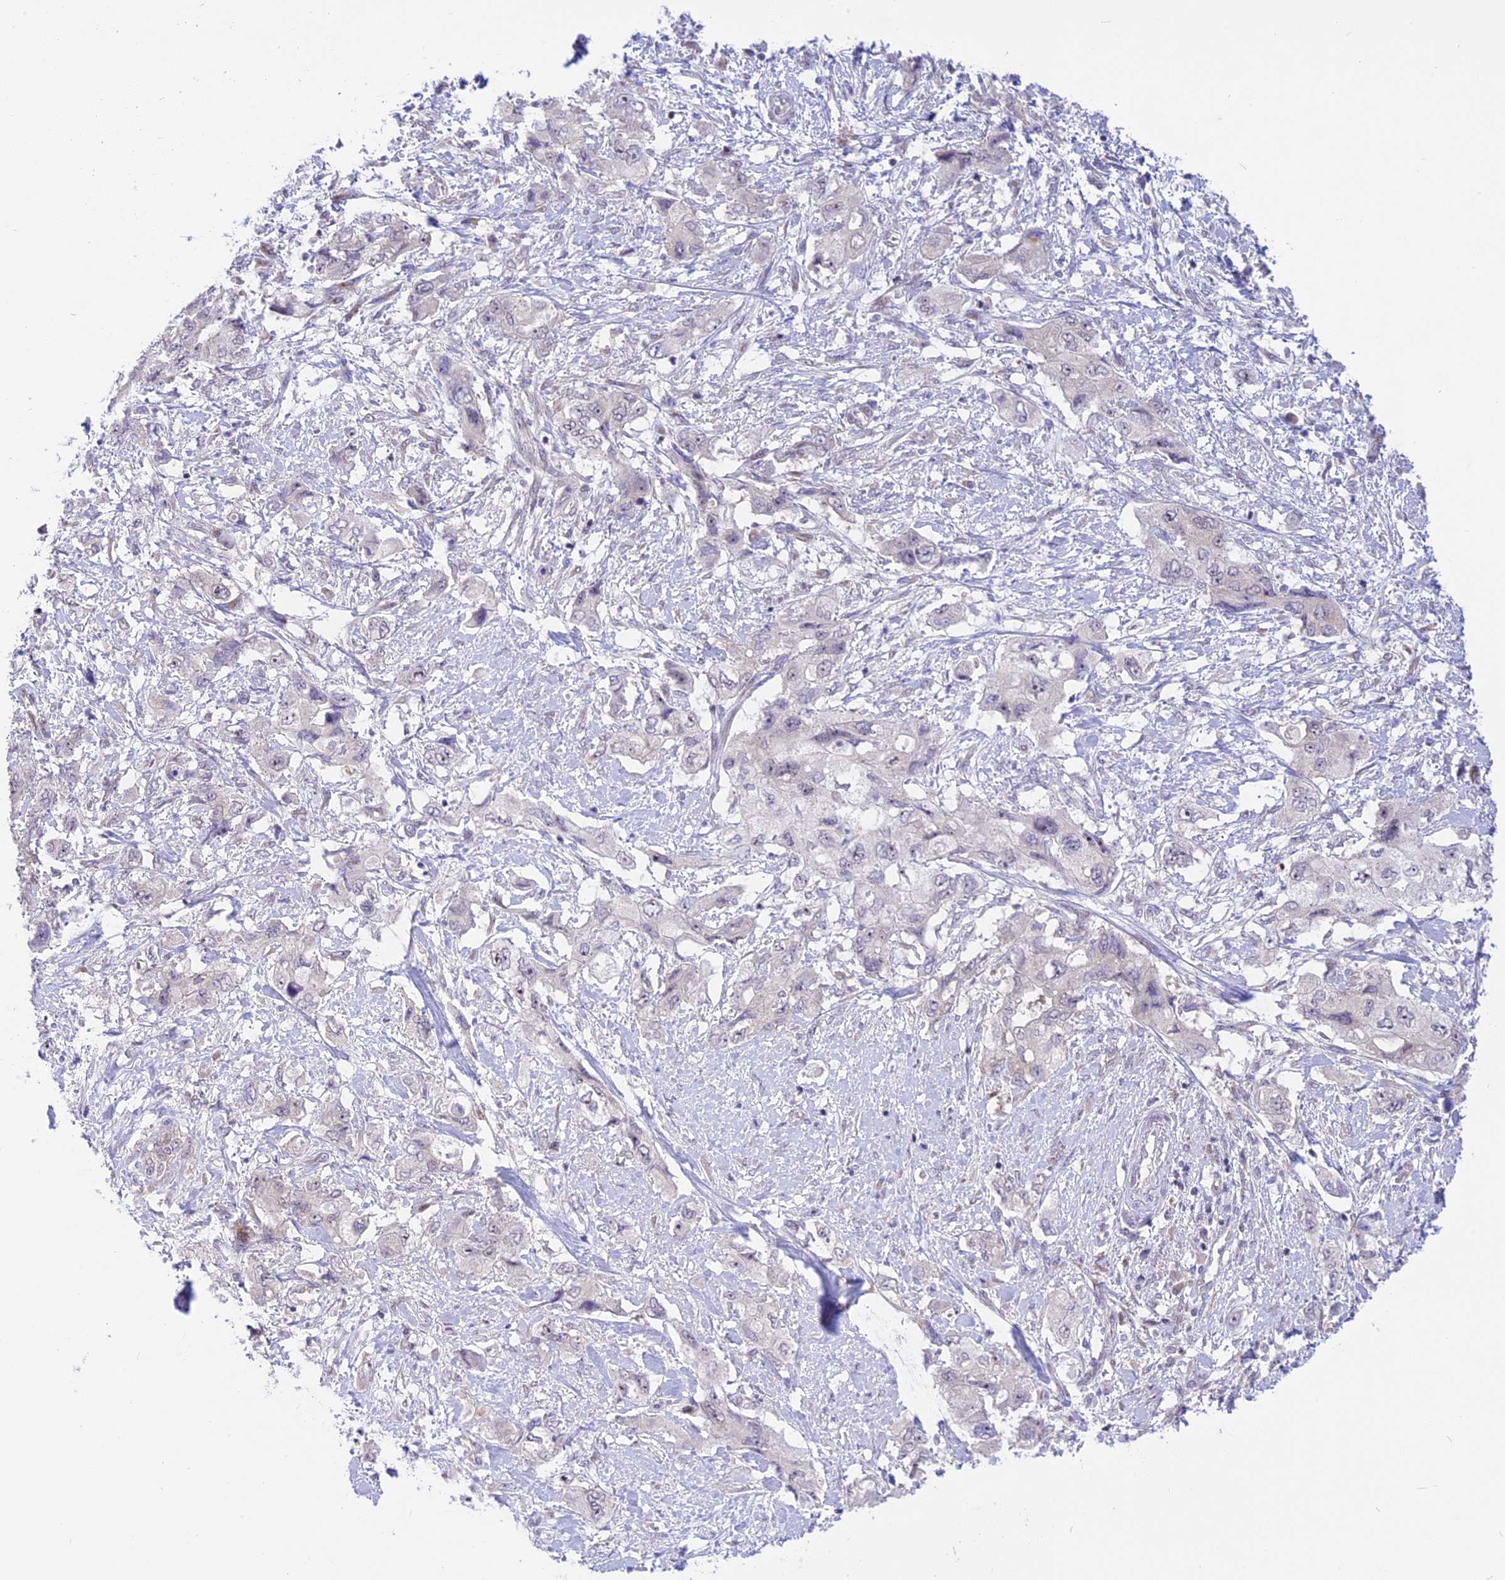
{"staining": {"intensity": "negative", "quantity": "none", "location": "none"}, "tissue": "pancreatic cancer", "cell_type": "Tumor cells", "image_type": "cancer", "snomed": [{"axis": "morphology", "description": "Adenocarcinoma, NOS"}, {"axis": "topography", "description": "Pancreas"}], "caption": "An IHC histopathology image of pancreatic adenocarcinoma is shown. There is no staining in tumor cells of pancreatic adenocarcinoma. The staining was performed using DAB (3,3'-diaminobenzidine) to visualize the protein expression in brown, while the nuclei were stained in blue with hematoxylin (Magnification: 20x).", "gene": "ZNF837", "patient": {"sex": "female", "age": 73}}